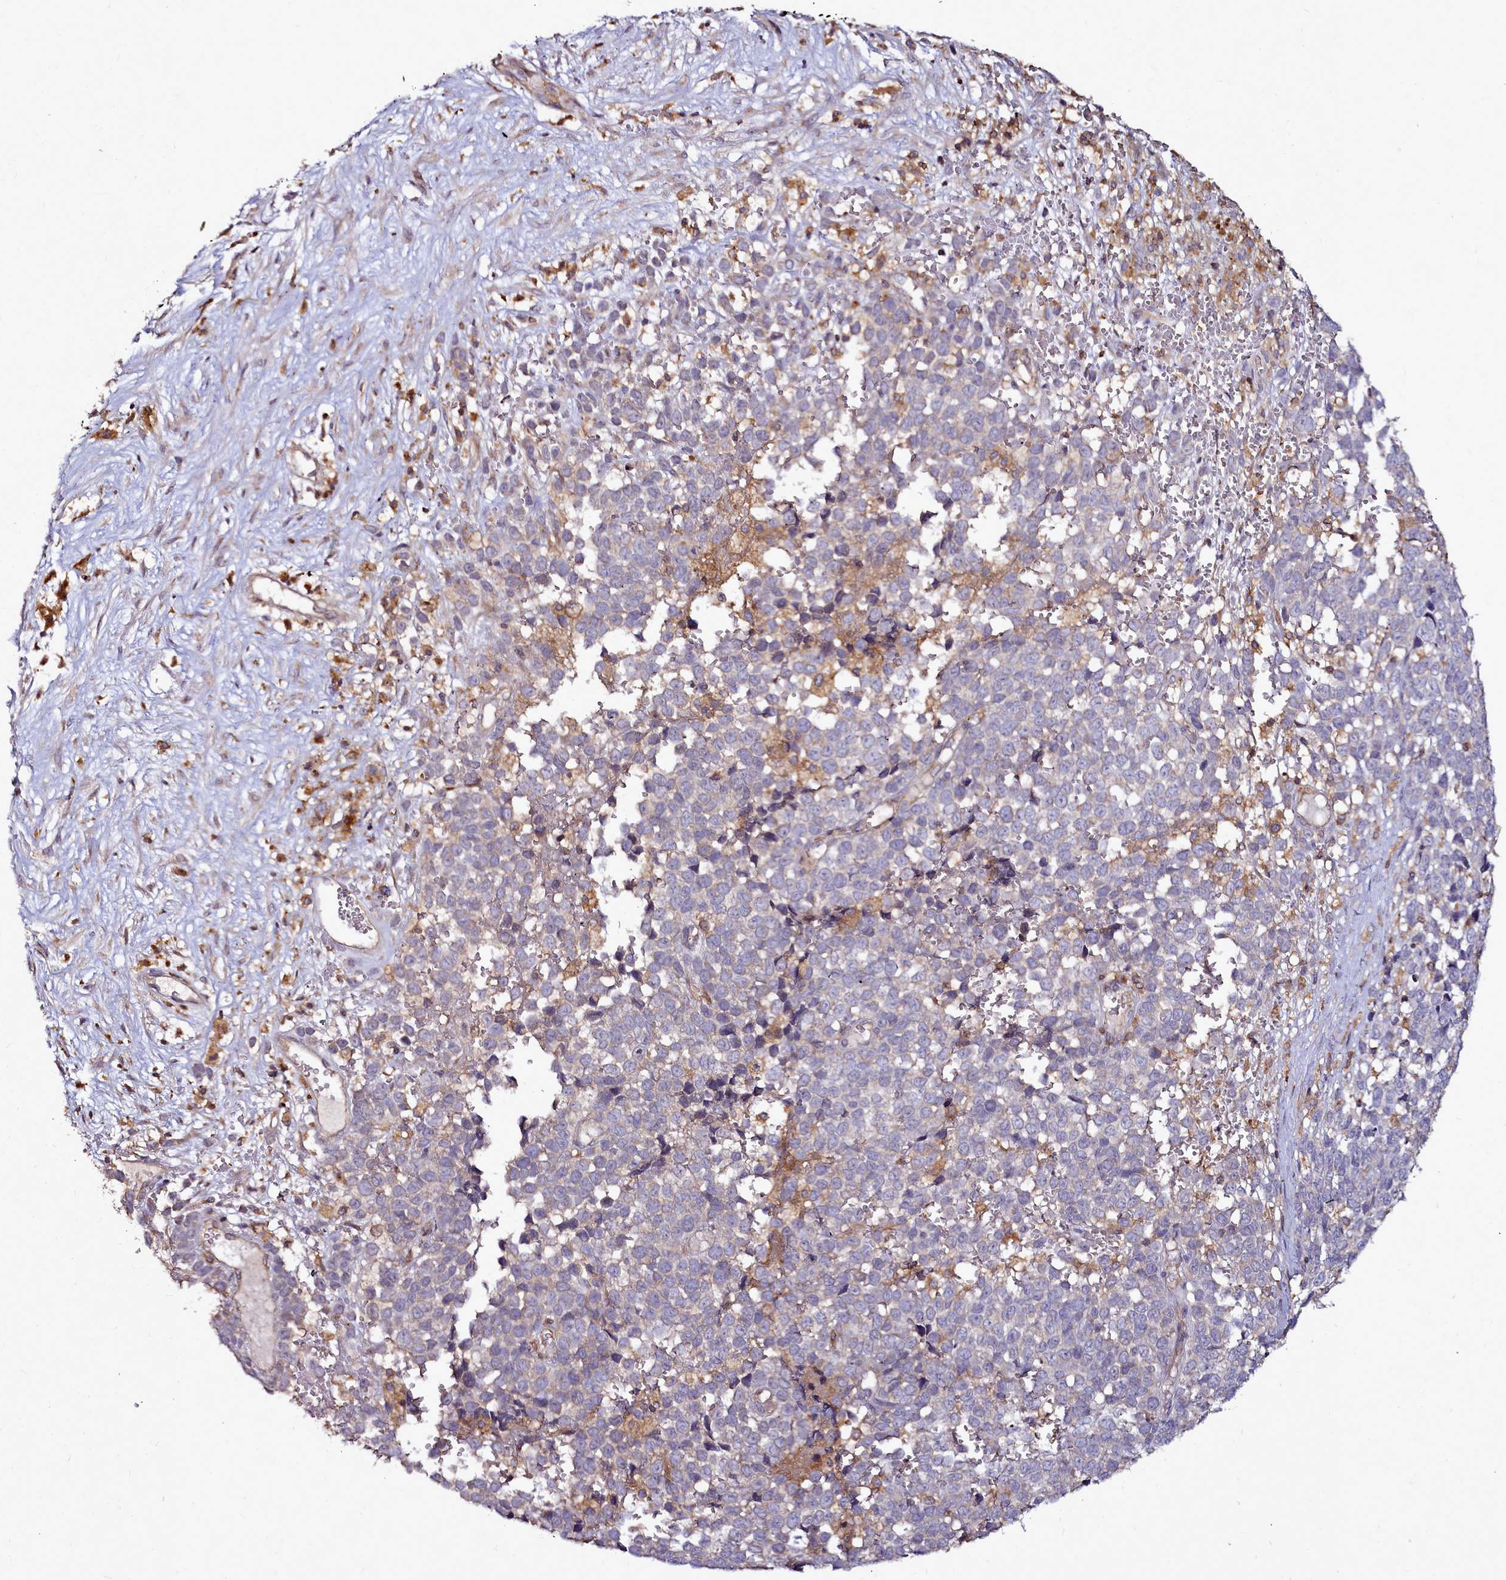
{"staining": {"intensity": "negative", "quantity": "none", "location": "none"}, "tissue": "melanoma", "cell_type": "Tumor cells", "image_type": "cancer", "snomed": [{"axis": "morphology", "description": "Malignant melanoma, NOS"}, {"axis": "topography", "description": "Nose, NOS"}], "caption": "The immunohistochemistry (IHC) image has no significant expression in tumor cells of malignant melanoma tissue.", "gene": "NCKAP1L", "patient": {"sex": "female", "age": 48}}